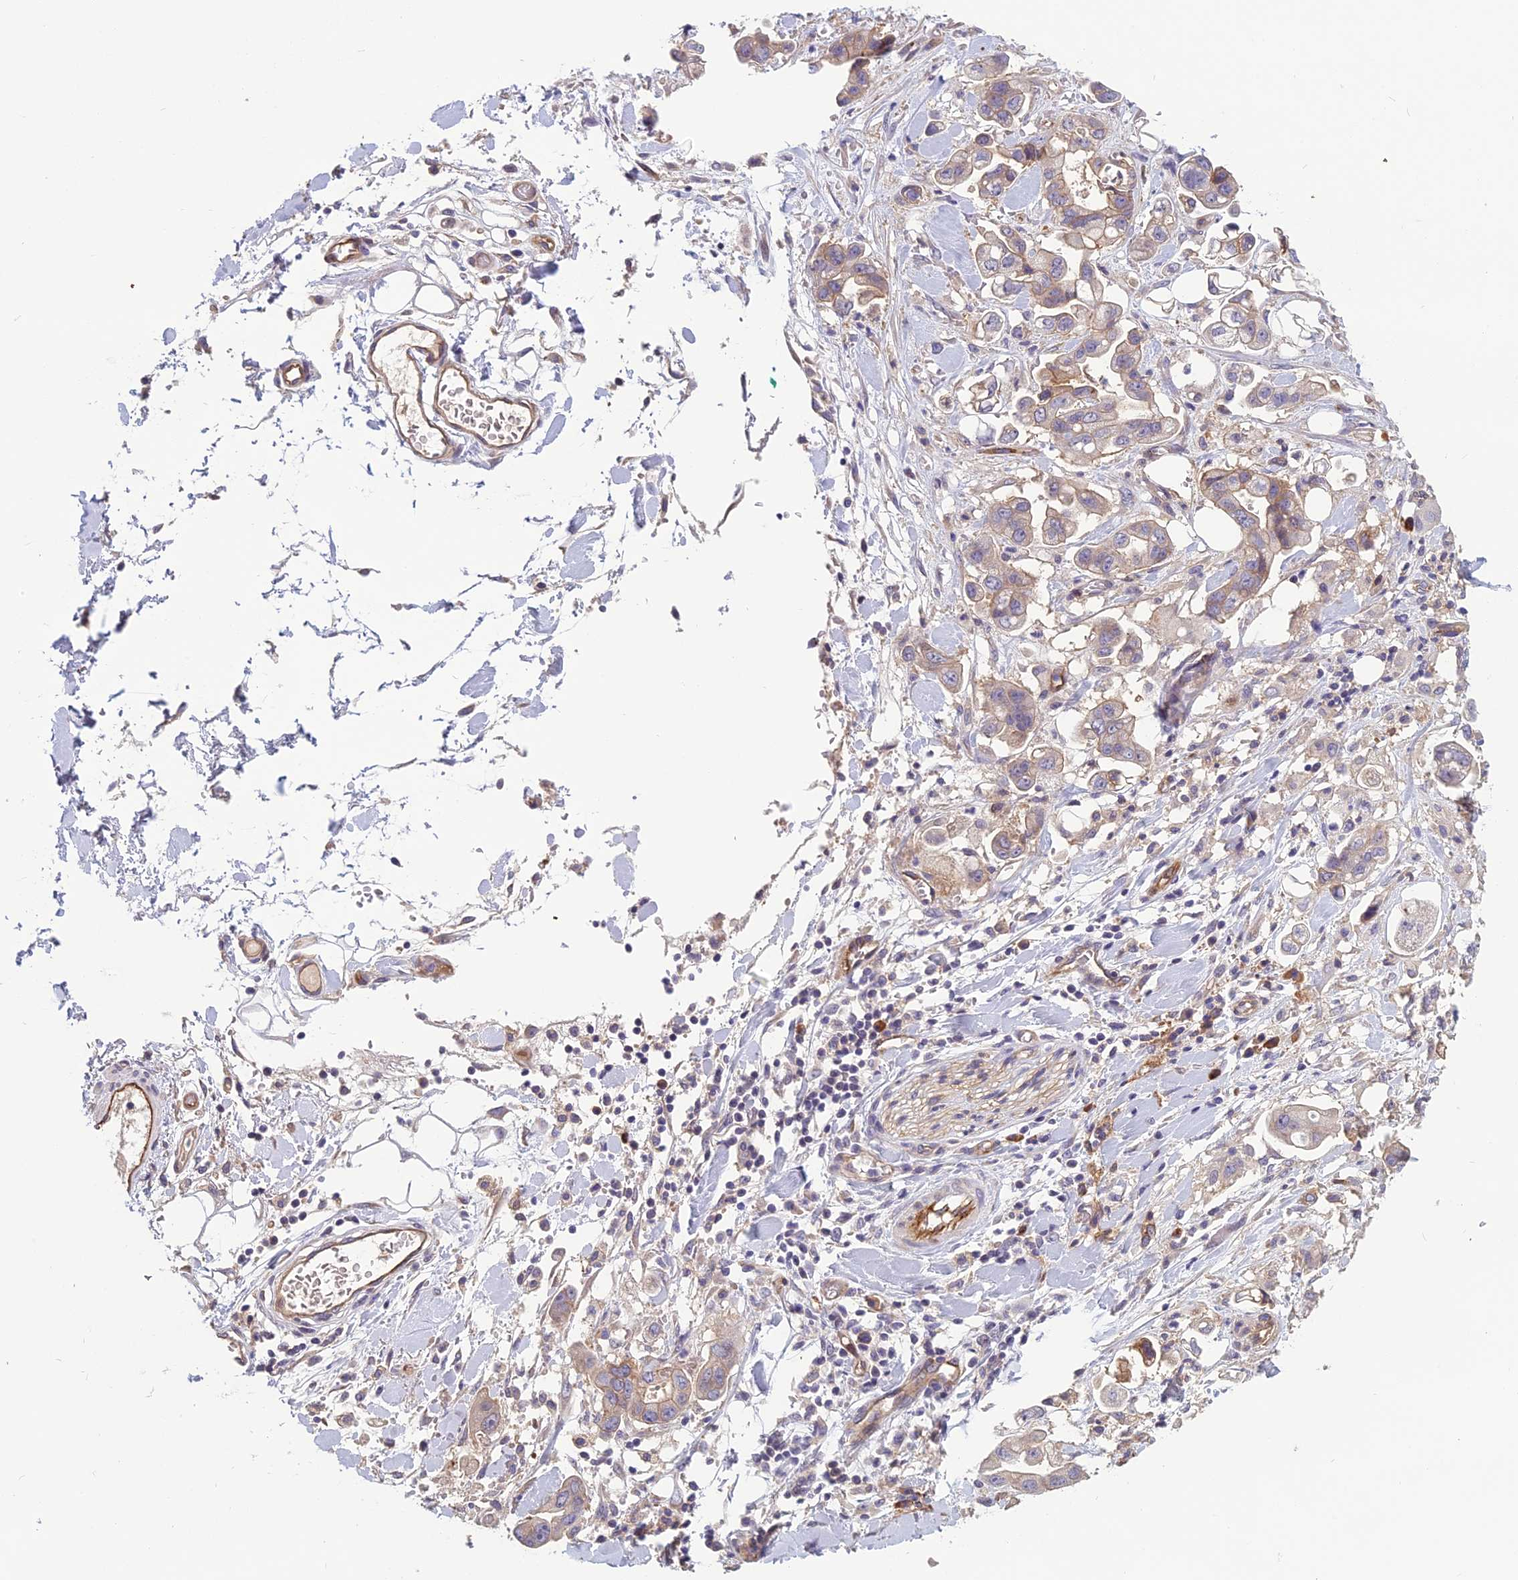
{"staining": {"intensity": "moderate", "quantity": "<25%", "location": "cytoplasmic/membranous"}, "tissue": "stomach cancer", "cell_type": "Tumor cells", "image_type": "cancer", "snomed": [{"axis": "morphology", "description": "Adenocarcinoma, NOS"}, {"axis": "topography", "description": "Stomach"}], "caption": "Immunohistochemistry (IHC) histopathology image of stomach cancer (adenocarcinoma) stained for a protein (brown), which displays low levels of moderate cytoplasmic/membranous positivity in about <25% of tumor cells.", "gene": "TSPAN15", "patient": {"sex": "male", "age": 62}}